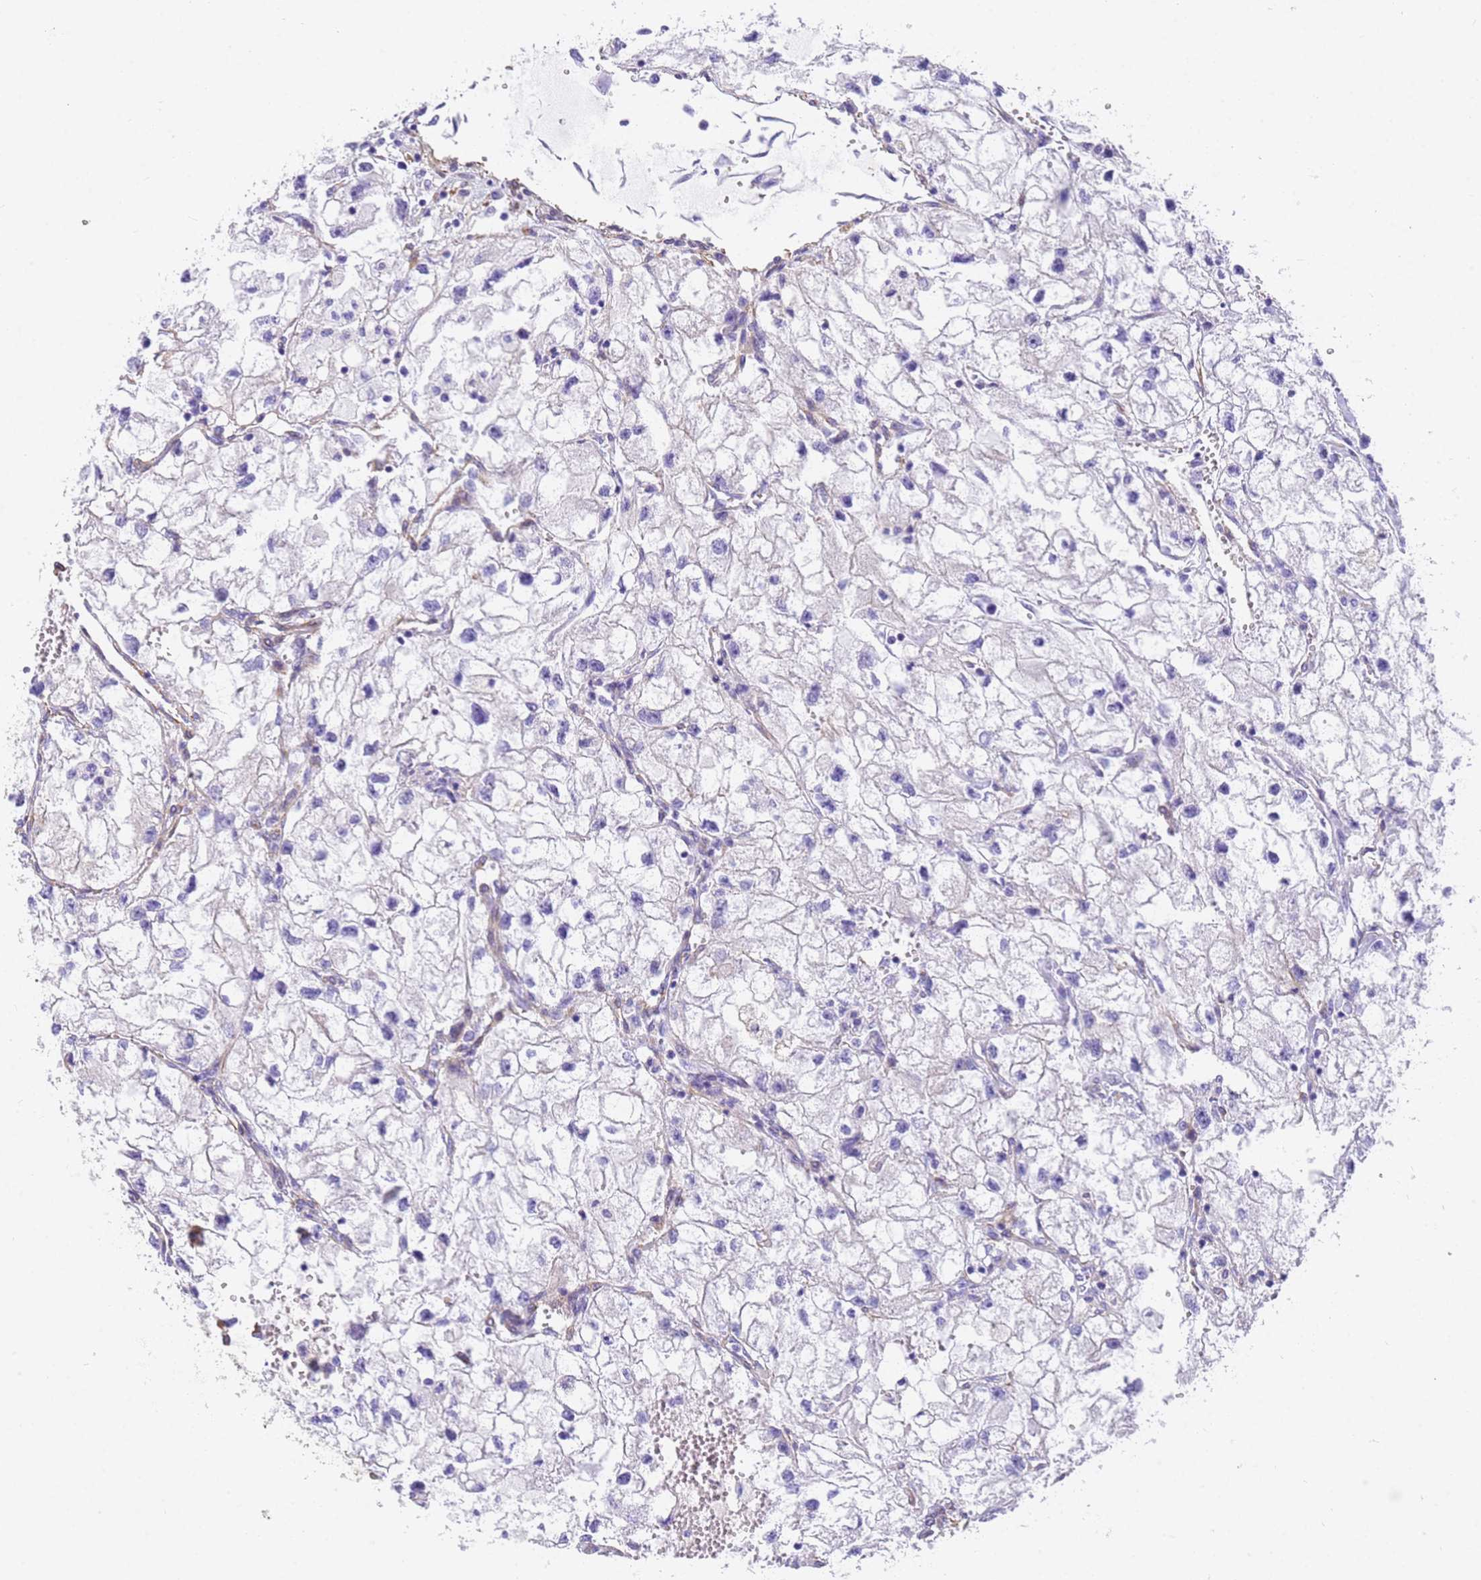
{"staining": {"intensity": "negative", "quantity": "none", "location": "none"}, "tissue": "renal cancer", "cell_type": "Tumor cells", "image_type": "cancer", "snomed": [{"axis": "morphology", "description": "Adenocarcinoma, NOS"}, {"axis": "topography", "description": "Kidney"}], "caption": "DAB (3,3'-diaminobenzidine) immunohistochemical staining of renal adenocarcinoma demonstrates no significant expression in tumor cells. (Immunohistochemistry, brightfield microscopy, high magnification).", "gene": "MVB12A", "patient": {"sex": "female", "age": 70}}